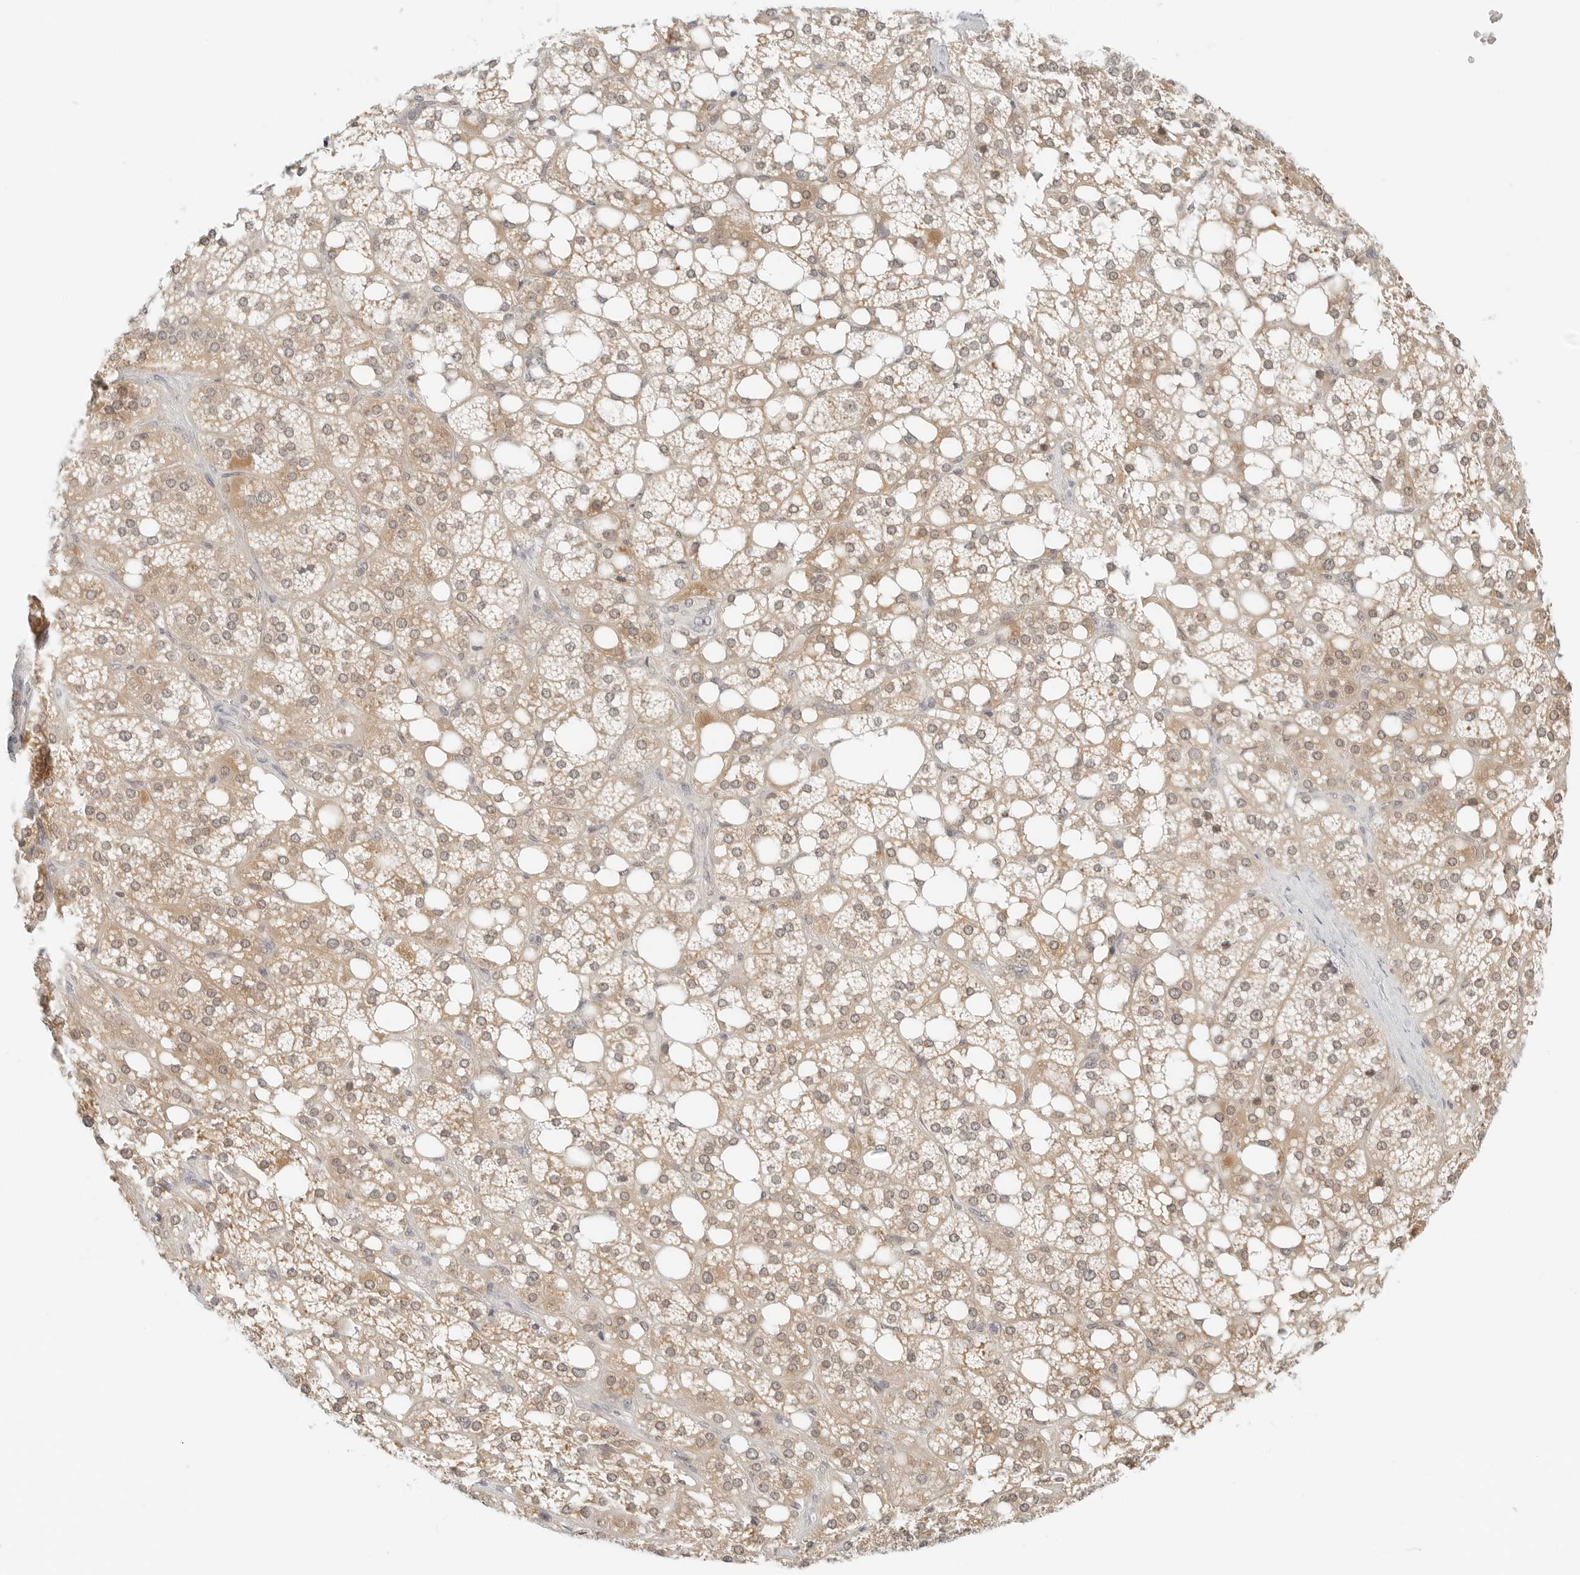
{"staining": {"intensity": "moderate", "quantity": ">75%", "location": "cytoplasmic/membranous"}, "tissue": "adrenal gland", "cell_type": "Glandular cells", "image_type": "normal", "snomed": [{"axis": "morphology", "description": "Normal tissue, NOS"}, {"axis": "topography", "description": "Adrenal gland"}], "caption": "IHC photomicrograph of unremarkable adrenal gland: adrenal gland stained using immunohistochemistry demonstrates medium levels of moderate protein expression localized specifically in the cytoplasmic/membranous of glandular cells, appearing as a cytoplasmic/membranous brown color.", "gene": "IQCC", "patient": {"sex": "female", "age": 59}}